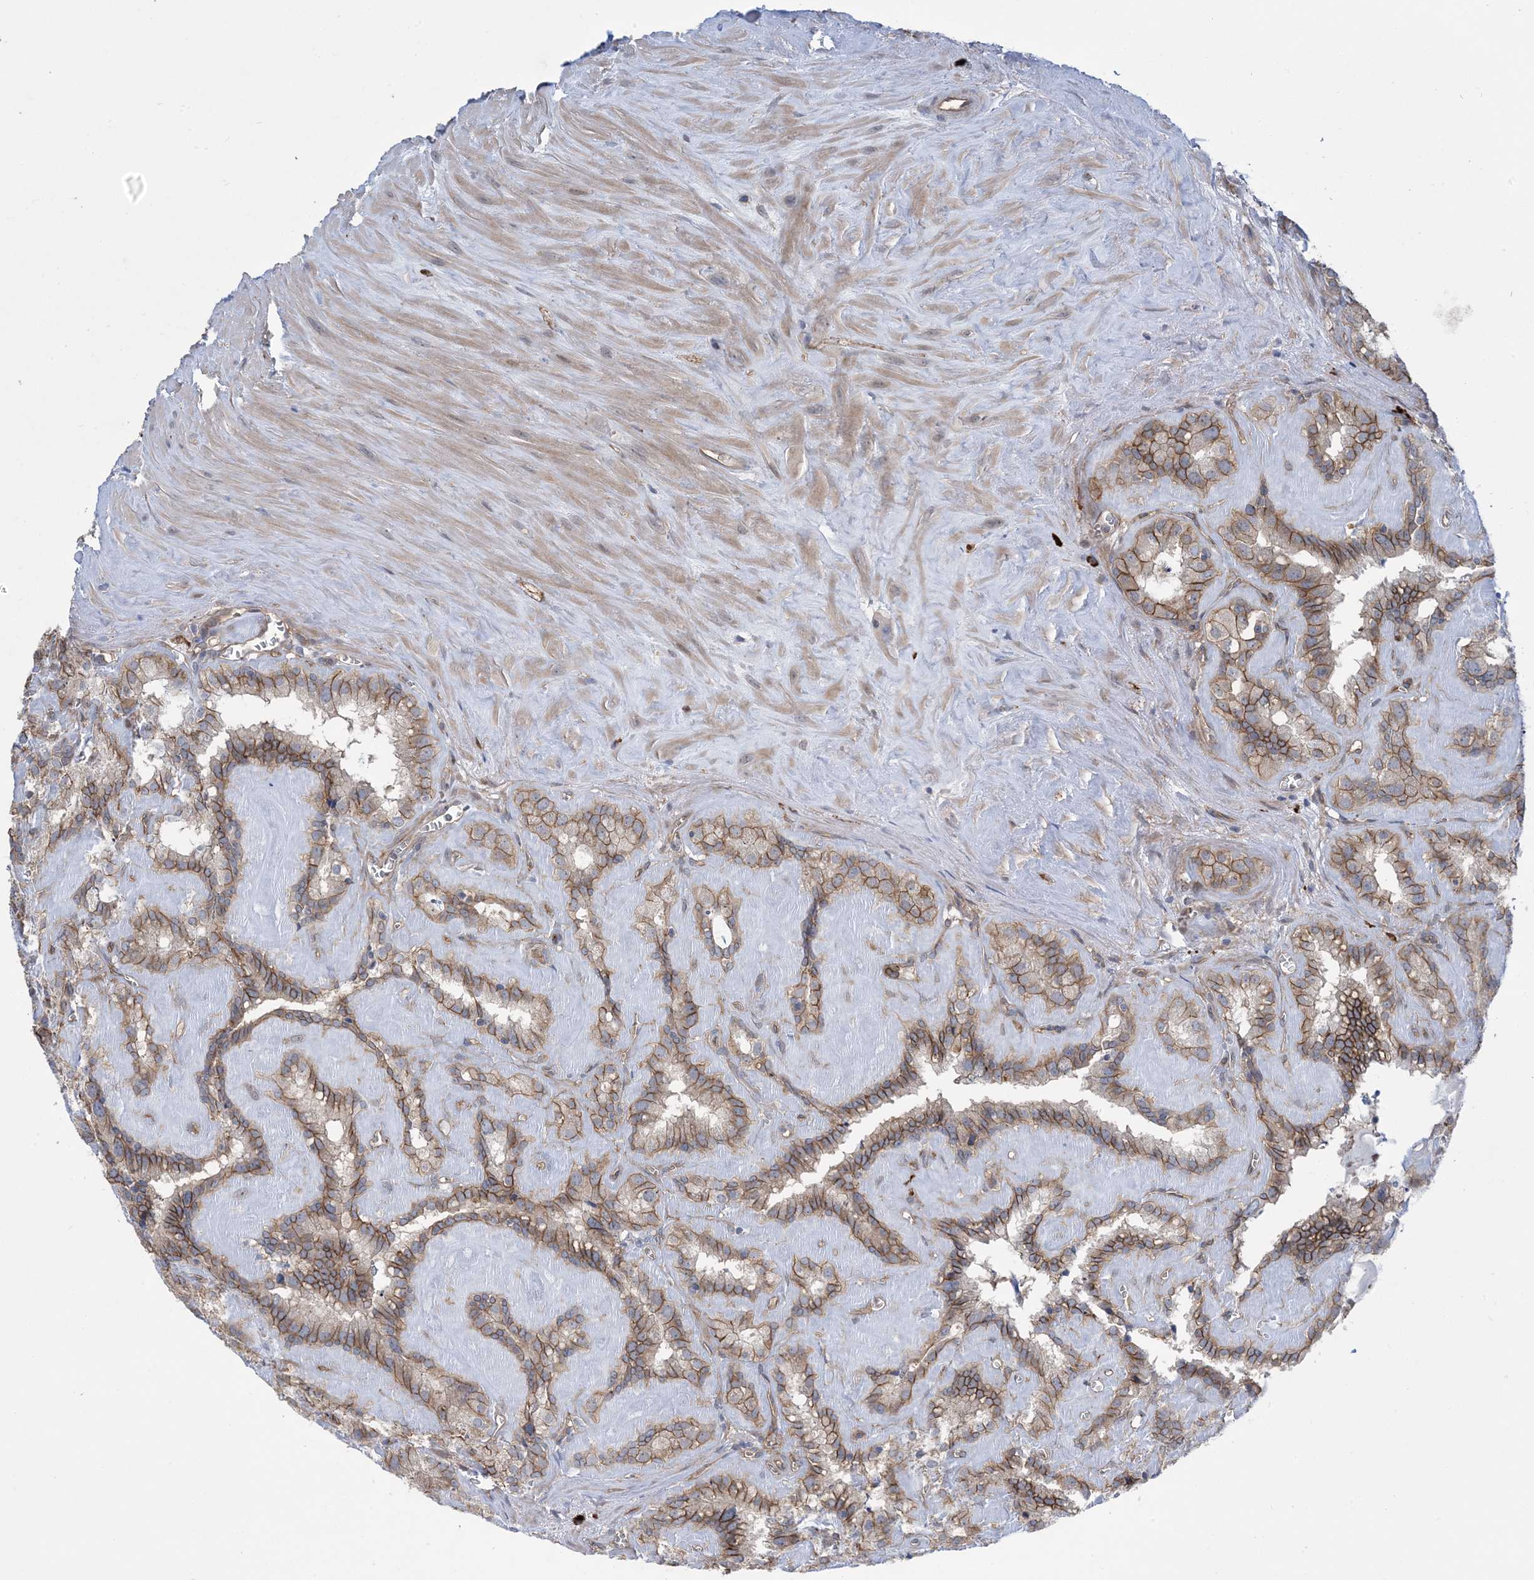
{"staining": {"intensity": "moderate", "quantity": ">75%", "location": "cytoplasmic/membranous"}, "tissue": "seminal vesicle", "cell_type": "Glandular cells", "image_type": "normal", "snomed": [{"axis": "morphology", "description": "Normal tissue, NOS"}, {"axis": "topography", "description": "Prostate"}, {"axis": "topography", "description": "Seminal veicle"}], "caption": "Glandular cells demonstrate medium levels of moderate cytoplasmic/membranous expression in approximately >75% of cells in normal human seminal vesicle. The staining was performed using DAB (3,3'-diaminobenzidine) to visualize the protein expression in brown, while the nuclei were stained in blue with hematoxylin (Magnification: 20x).", "gene": "AOC1", "patient": {"sex": "male", "age": 59}}